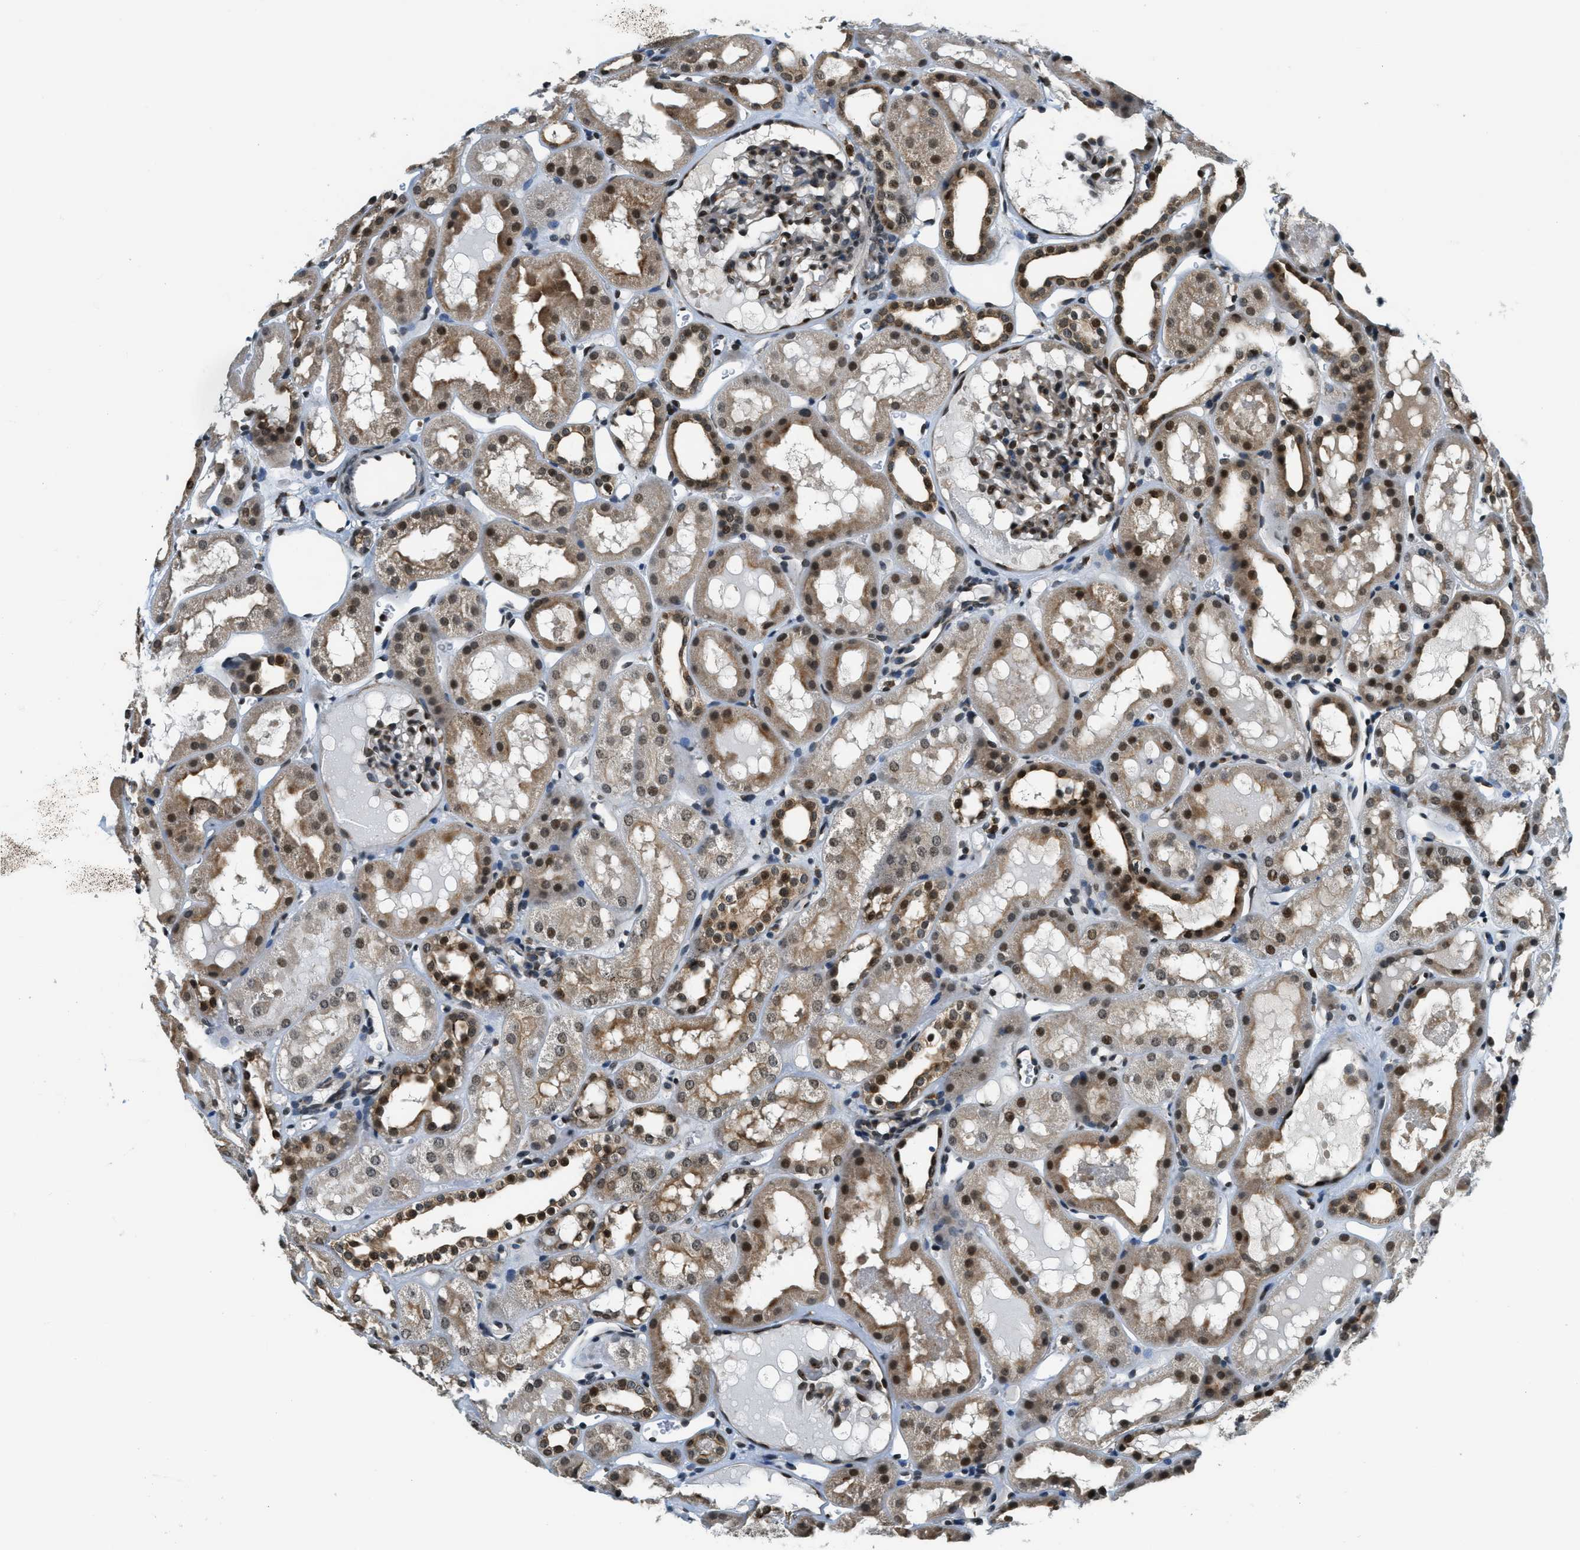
{"staining": {"intensity": "strong", "quantity": "25%-75%", "location": "nuclear"}, "tissue": "kidney", "cell_type": "Cells in glomeruli", "image_type": "normal", "snomed": [{"axis": "morphology", "description": "Normal tissue, NOS"}, {"axis": "topography", "description": "Kidney"}, {"axis": "topography", "description": "Urinary bladder"}], "caption": "High-power microscopy captured an IHC photomicrograph of normal kidney, revealing strong nuclear staining in about 25%-75% of cells in glomeruli. The staining was performed using DAB (3,3'-diaminobenzidine) to visualize the protein expression in brown, while the nuclei were stained in blue with hematoxylin (Magnification: 20x).", "gene": "RAB11FIP1", "patient": {"sex": "male", "age": 16}}